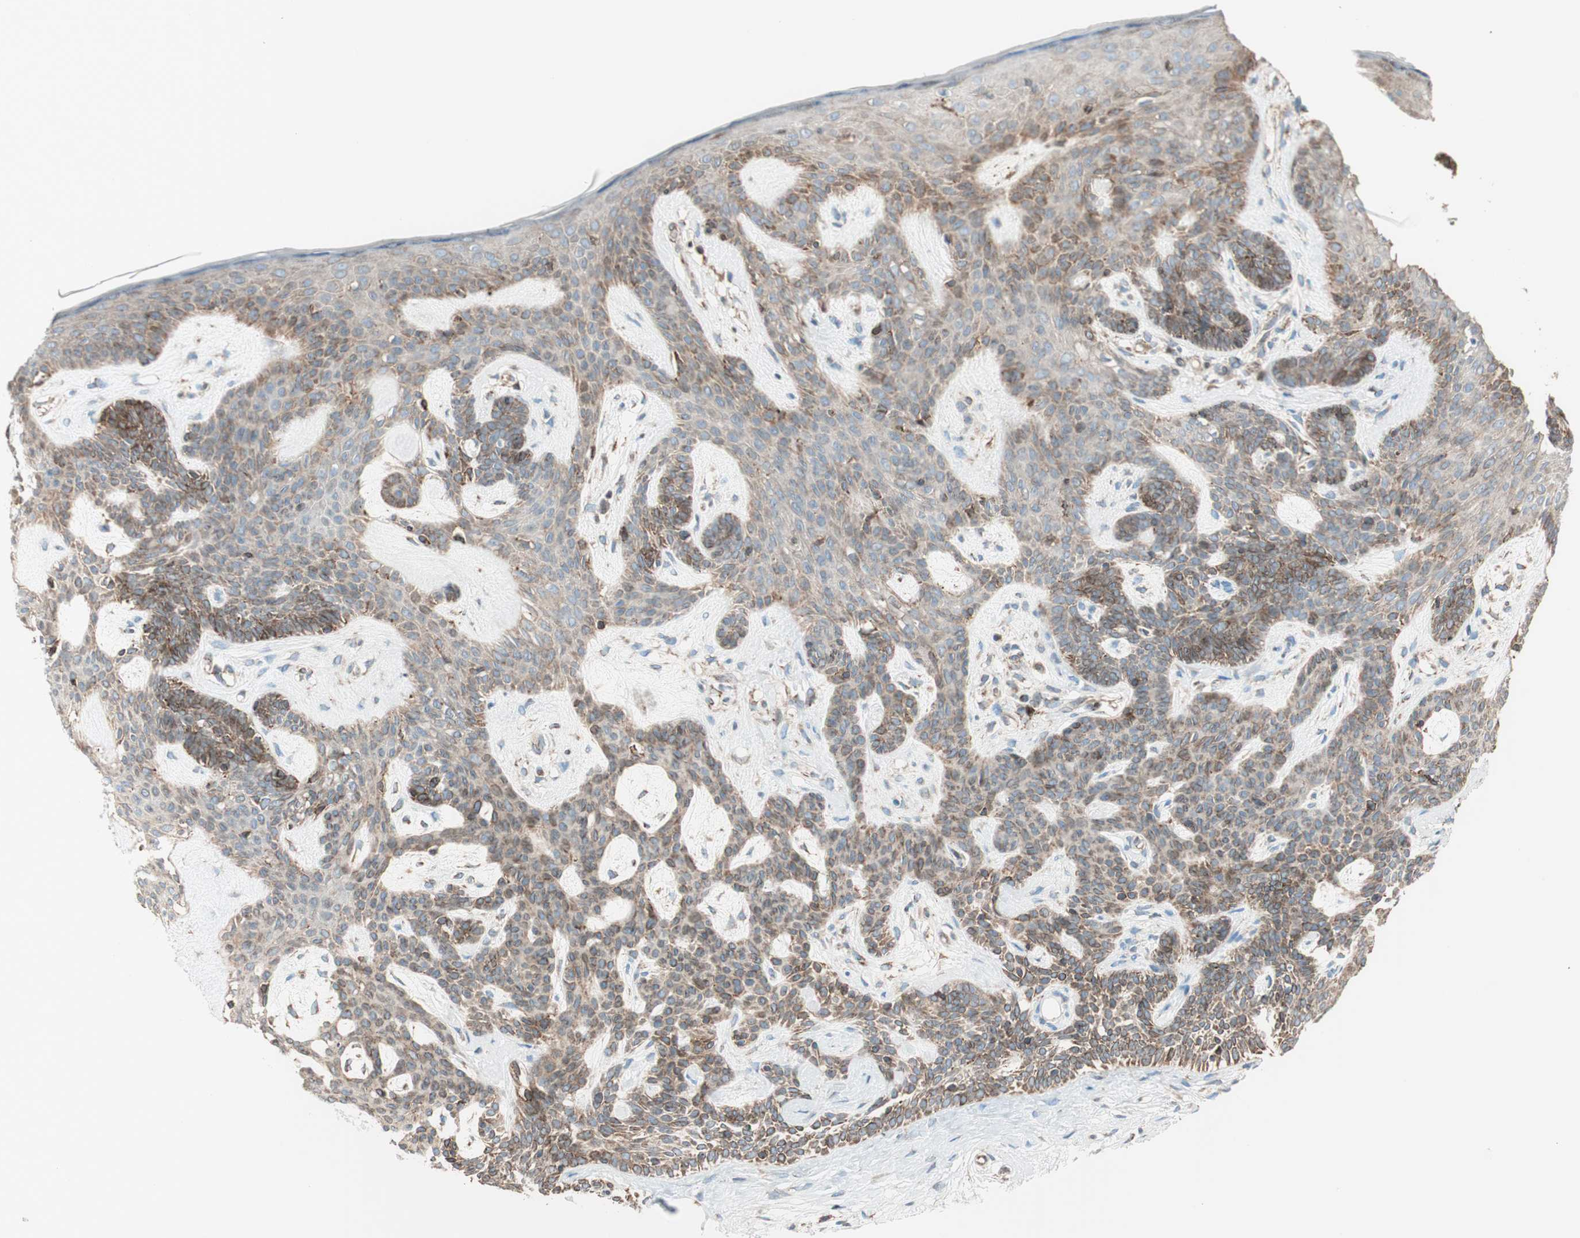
{"staining": {"intensity": "weak", "quantity": "25%-75%", "location": "cytoplasmic/membranous"}, "tissue": "skin cancer", "cell_type": "Tumor cells", "image_type": "cancer", "snomed": [{"axis": "morphology", "description": "Developmental malformation"}, {"axis": "morphology", "description": "Basal cell carcinoma"}, {"axis": "topography", "description": "Skin"}], "caption": "Immunohistochemical staining of skin cancer displays weak cytoplasmic/membranous protein positivity in about 25%-75% of tumor cells. (Stains: DAB (3,3'-diaminobenzidine) in brown, nuclei in blue, Microscopy: brightfield microscopy at high magnification).", "gene": "PRKCSH", "patient": {"sex": "female", "age": 62}}